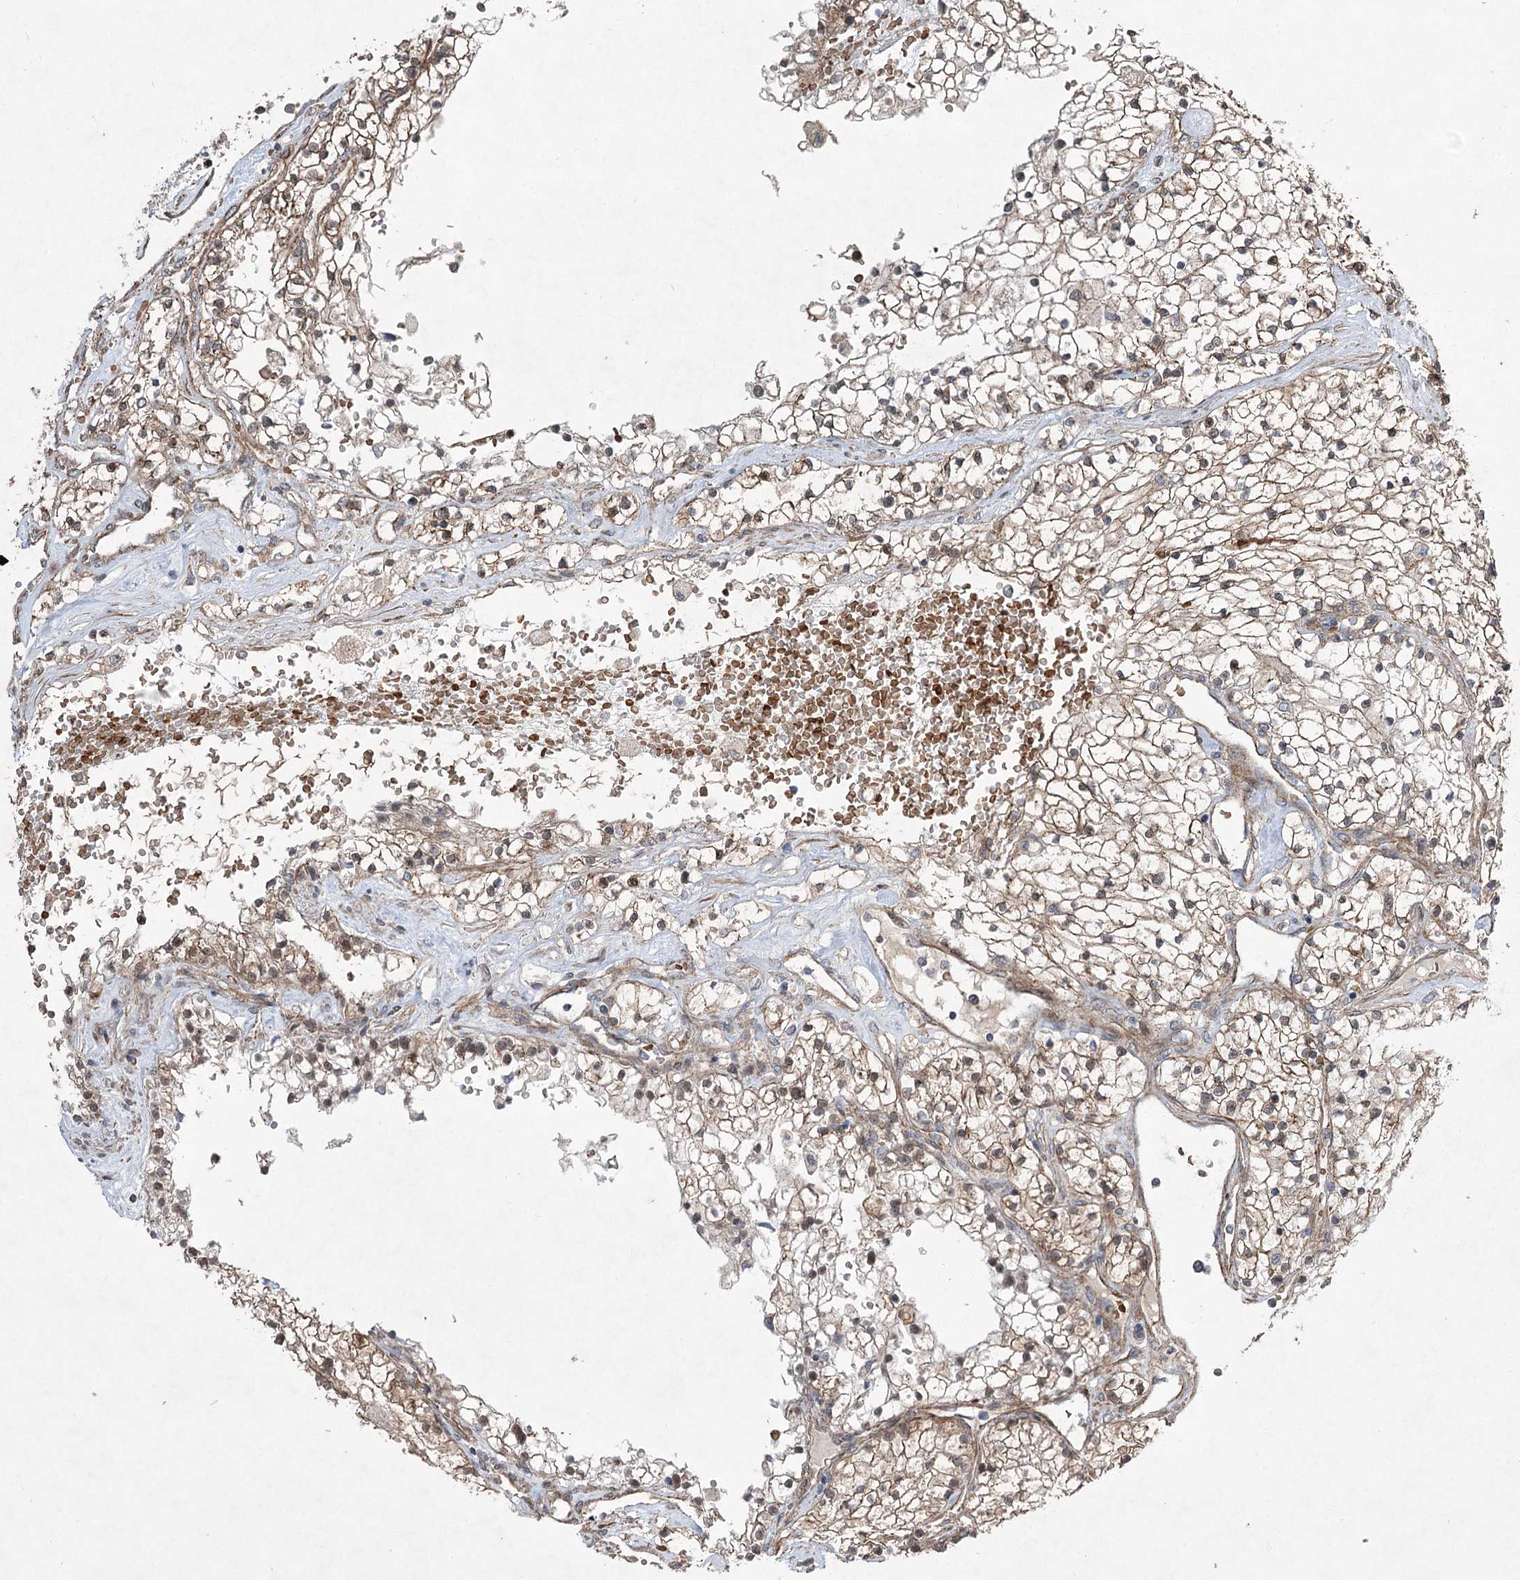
{"staining": {"intensity": "weak", "quantity": ">75%", "location": "cytoplasmic/membranous"}, "tissue": "renal cancer", "cell_type": "Tumor cells", "image_type": "cancer", "snomed": [{"axis": "morphology", "description": "Normal tissue, NOS"}, {"axis": "morphology", "description": "Adenocarcinoma, NOS"}, {"axis": "topography", "description": "Kidney"}], "caption": "Renal cancer (adenocarcinoma) stained for a protein reveals weak cytoplasmic/membranous positivity in tumor cells.", "gene": "SERINC5", "patient": {"sex": "male", "age": 68}}